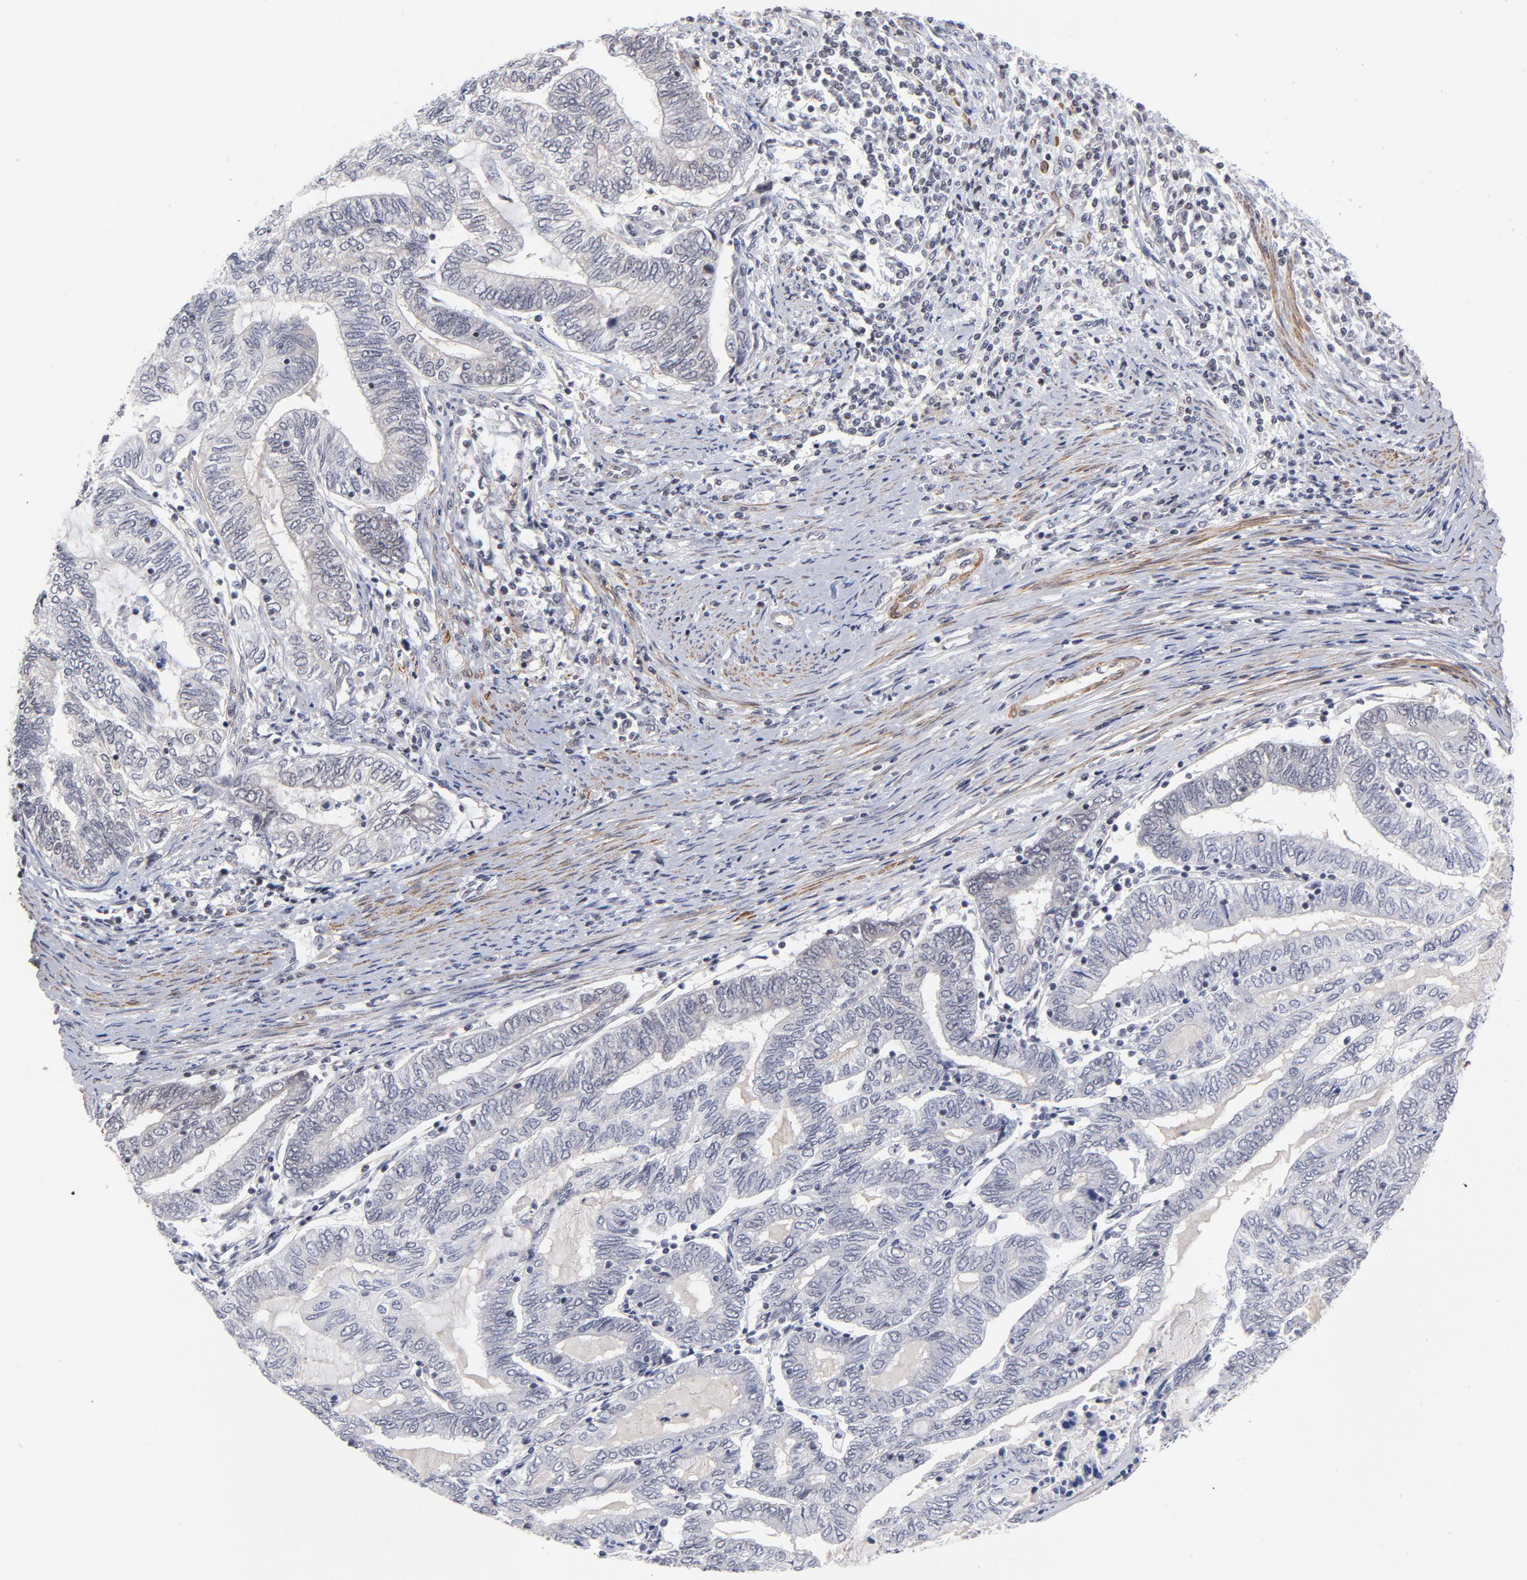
{"staining": {"intensity": "negative", "quantity": "none", "location": "none"}, "tissue": "endometrial cancer", "cell_type": "Tumor cells", "image_type": "cancer", "snomed": [{"axis": "morphology", "description": "Adenocarcinoma, NOS"}, {"axis": "topography", "description": "Uterus"}, {"axis": "topography", "description": "Endometrium"}], "caption": "The photomicrograph exhibits no staining of tumor cells in adenocarcinoma (endometrial).", "gene": "CTCF", "patient": {"sex": "female", "age": 70}}